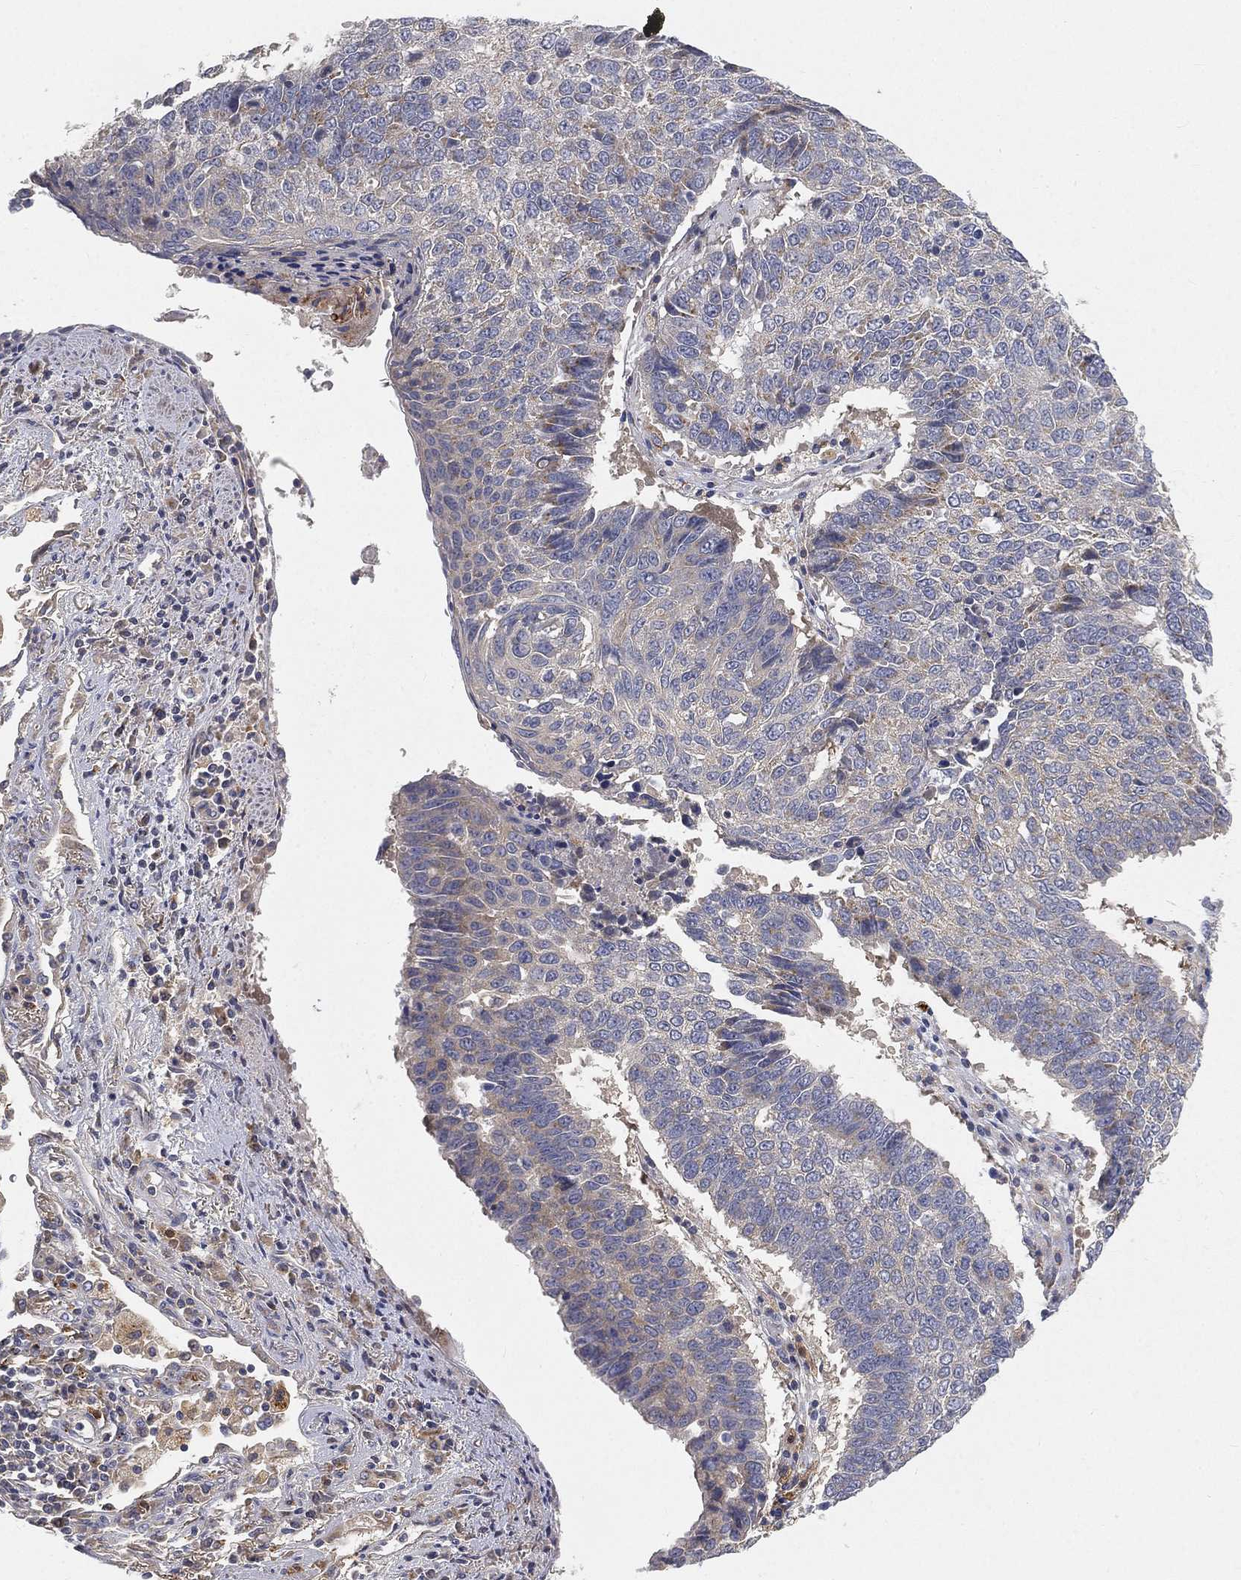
{"staining": {"intensity": "negative", "quantity": "none", "location": "none"}, "tissue": "lung cancer", "cell_type": "Tumor cells", "image_type": "cancer", "snomed": [{"axis": "morphology", "description": "Squamous cell carcinoma, NOS"}, {"axis": "topography", "description": "Lung"}], "caption": "The immunohistochemistry histopathology image has no significant staining in tumor cells of lung cancer (squamous cell carcinoma) tissue. (IHC, brightfield microscopy, high magnification).", "gene": "CTSL", "patient": {"sex": "male", "age": 73}}